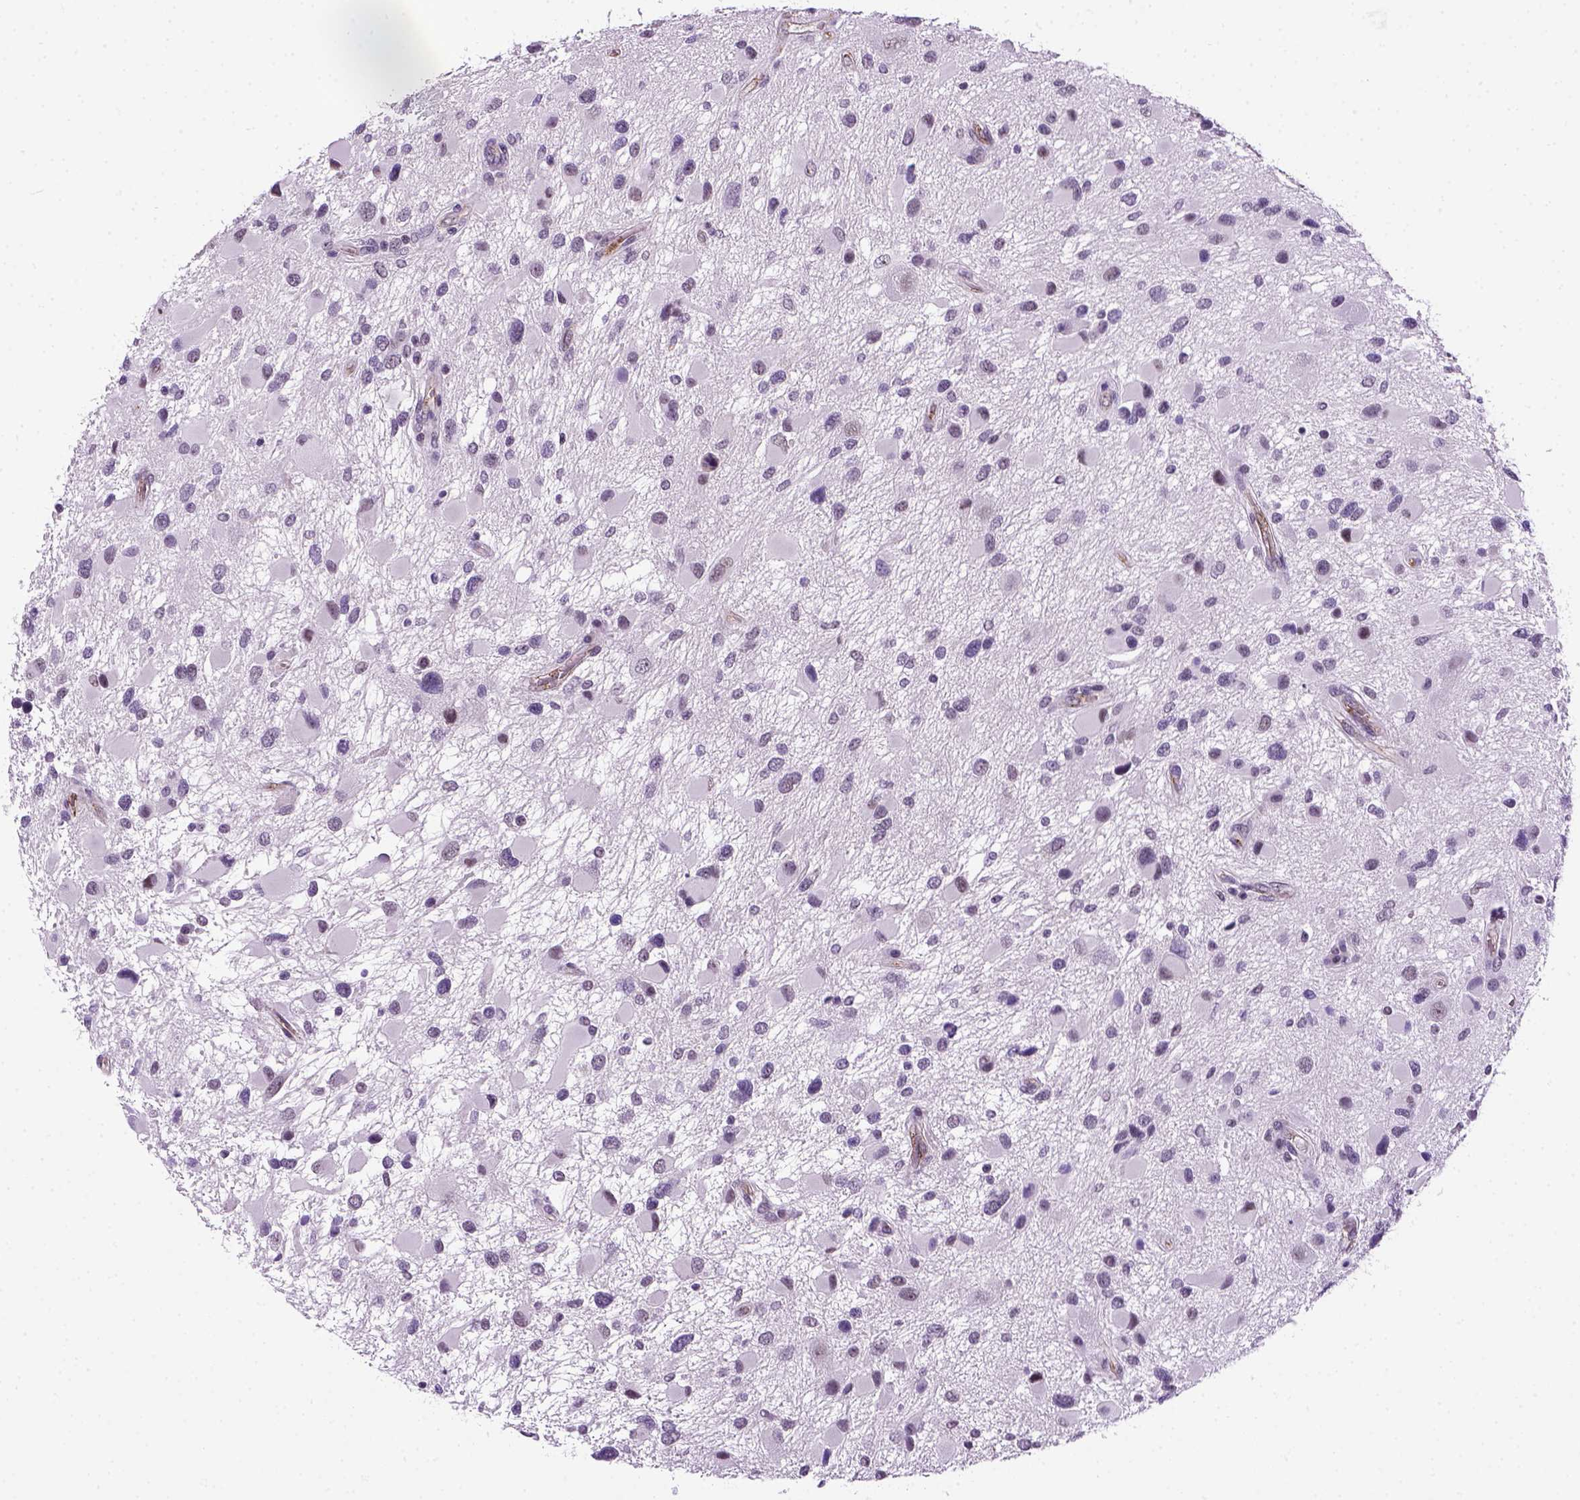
{"staining": {"intensity": "negative", "quantity": "none", "location": "none"}, "tissue": "glioma", "cell_type": "Tumor cells", "image_type": "cancer", "snomed": [{"axis": "morphology", "description": "Glioma, malignant, Low grade"}, {"axis": "topography", "description": "Brain"}], "caption": "Malignant low-grade glioma stained for a protein using IHC reveals no positivity tumor cells.", "gene": "VWF", "patient": {"sex": "female", "age": 32}}